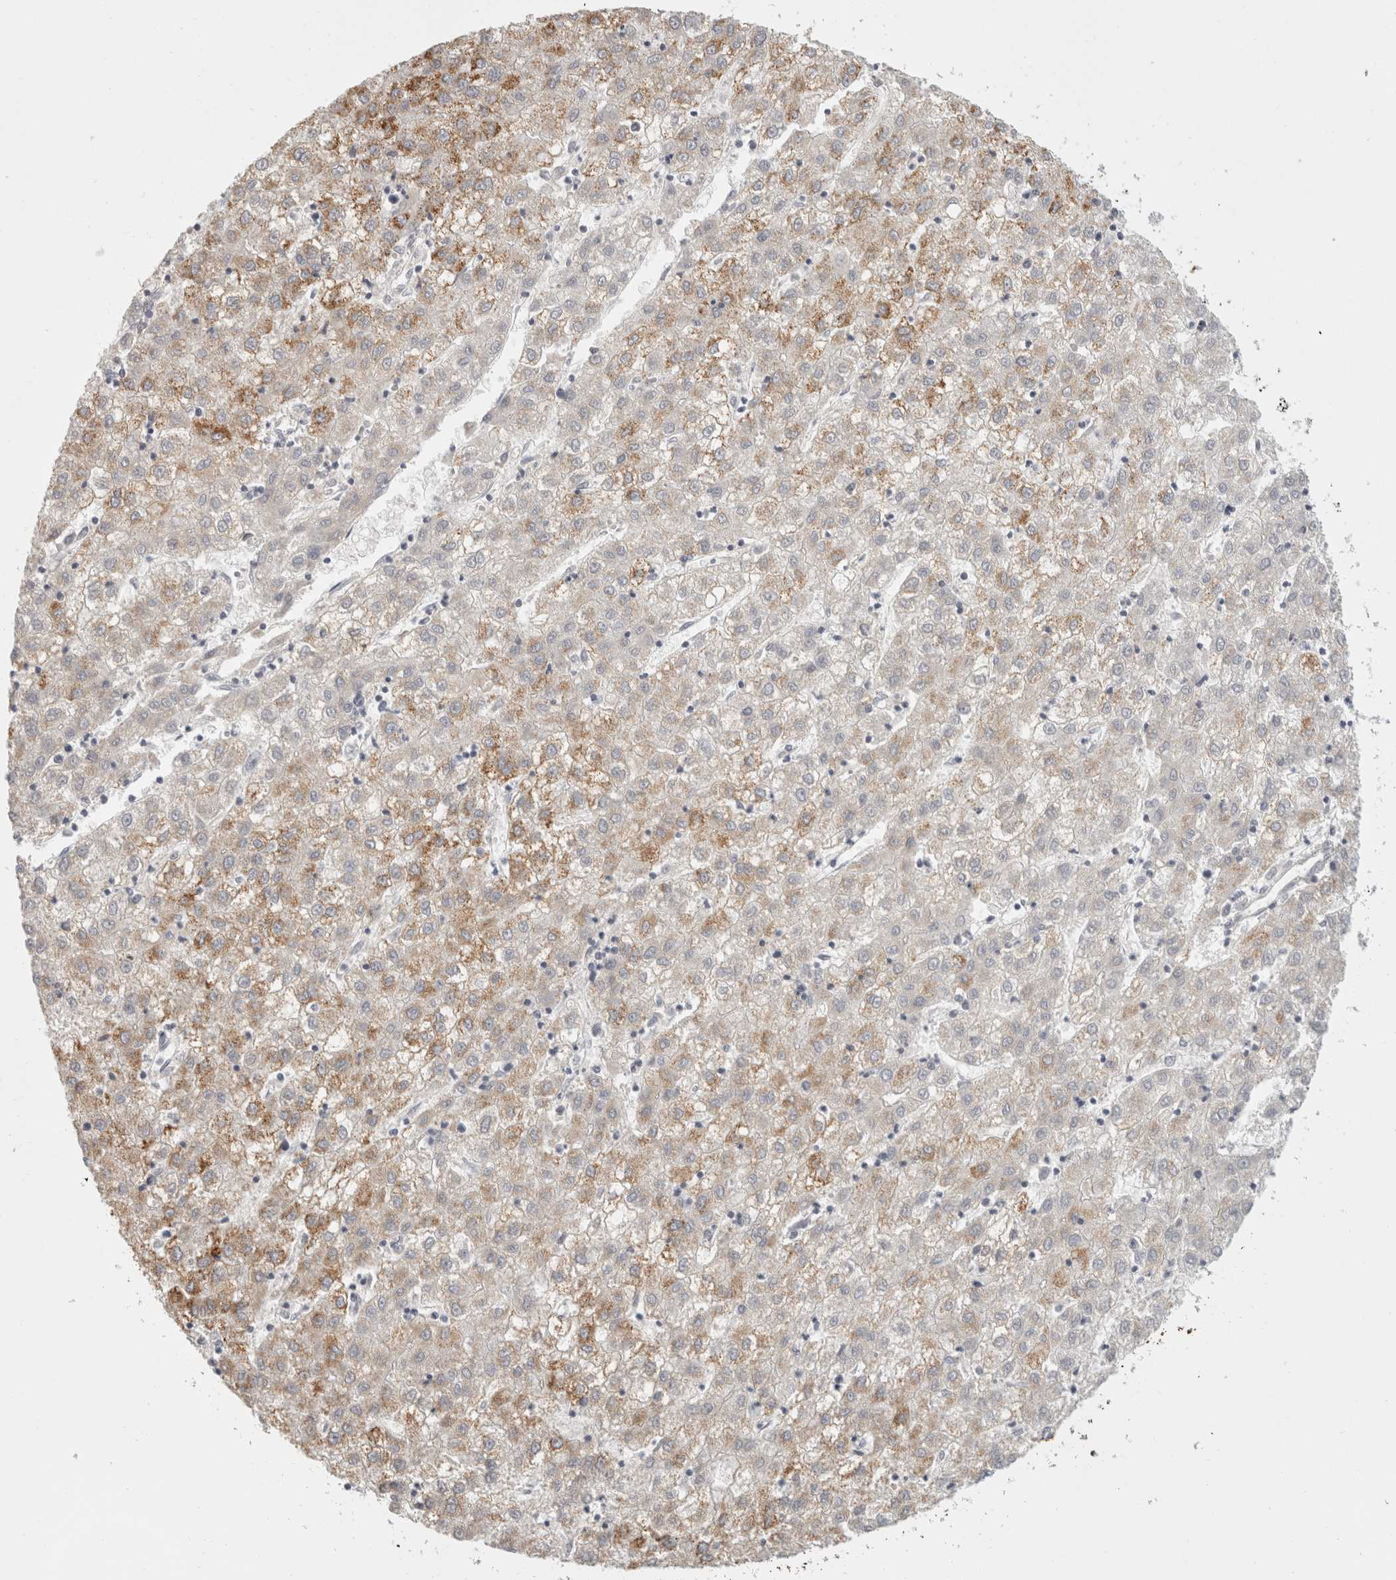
{"staining": {"intensity": "moderate", "quantity": "25%-75%", "location": "cytoplasmic/membranous"}, "tissue": "liver cancer", "cell_type": "Tumor cells", "image_type": "cancer", "snomed": [{"axis": "morphology", "description": "Carcinoma, Hepatocellular, NOS"}, {"axis": "topography", "description": "Liver"}], "caption": "An image showing moderate cytoplasmic/membranous staining in approximately 25%-75% of tumor cells in hepatocellular carcinoma (liver), as visualized by brown immunohistochemical staining.", "gene": "FBLIM1", "patient": {"sex": "male", "age": 72}}